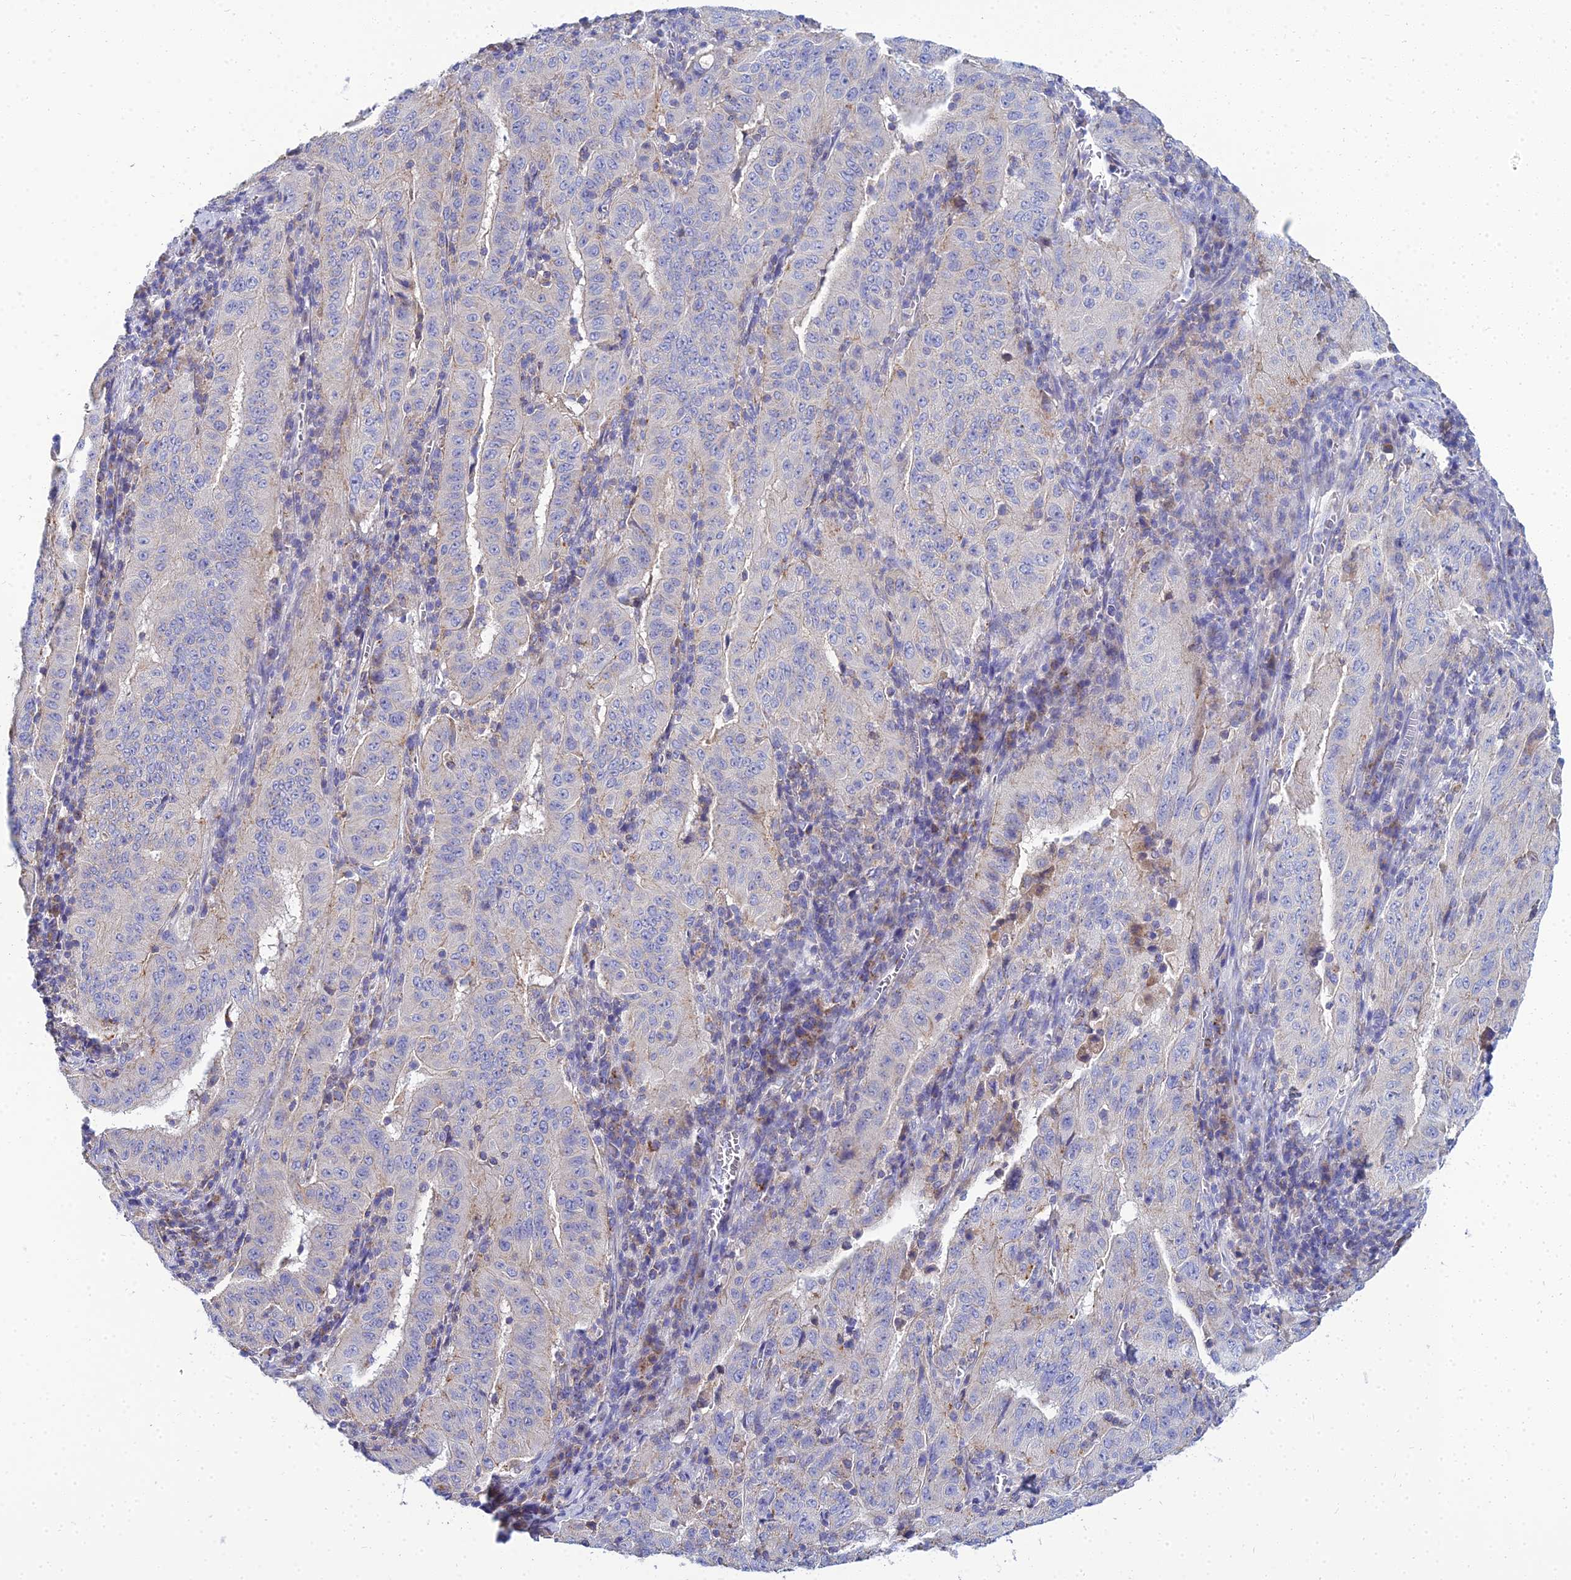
{"staining": {"intensity": "weak", "quantity": "<25%", "location": "cytoplasmic/membranous"}, "tissue": "pancreatic cancer", "cell_type": "Tumor cells", "image_type": "cancer", "snomed": [{"axis": "morphology", "description": "Adenocarcinoma, NOS"}, {"axis": "topography", "description": "Pancreas"}], "caption": "DAB (3,3'-diaminobenzidine) immunohistochemical staining of human pancreatic adenocarcinoma shows no significant positivity in tumor cells.", "gene": "NPY", "patient": {"sex": "male", "age": 63}}